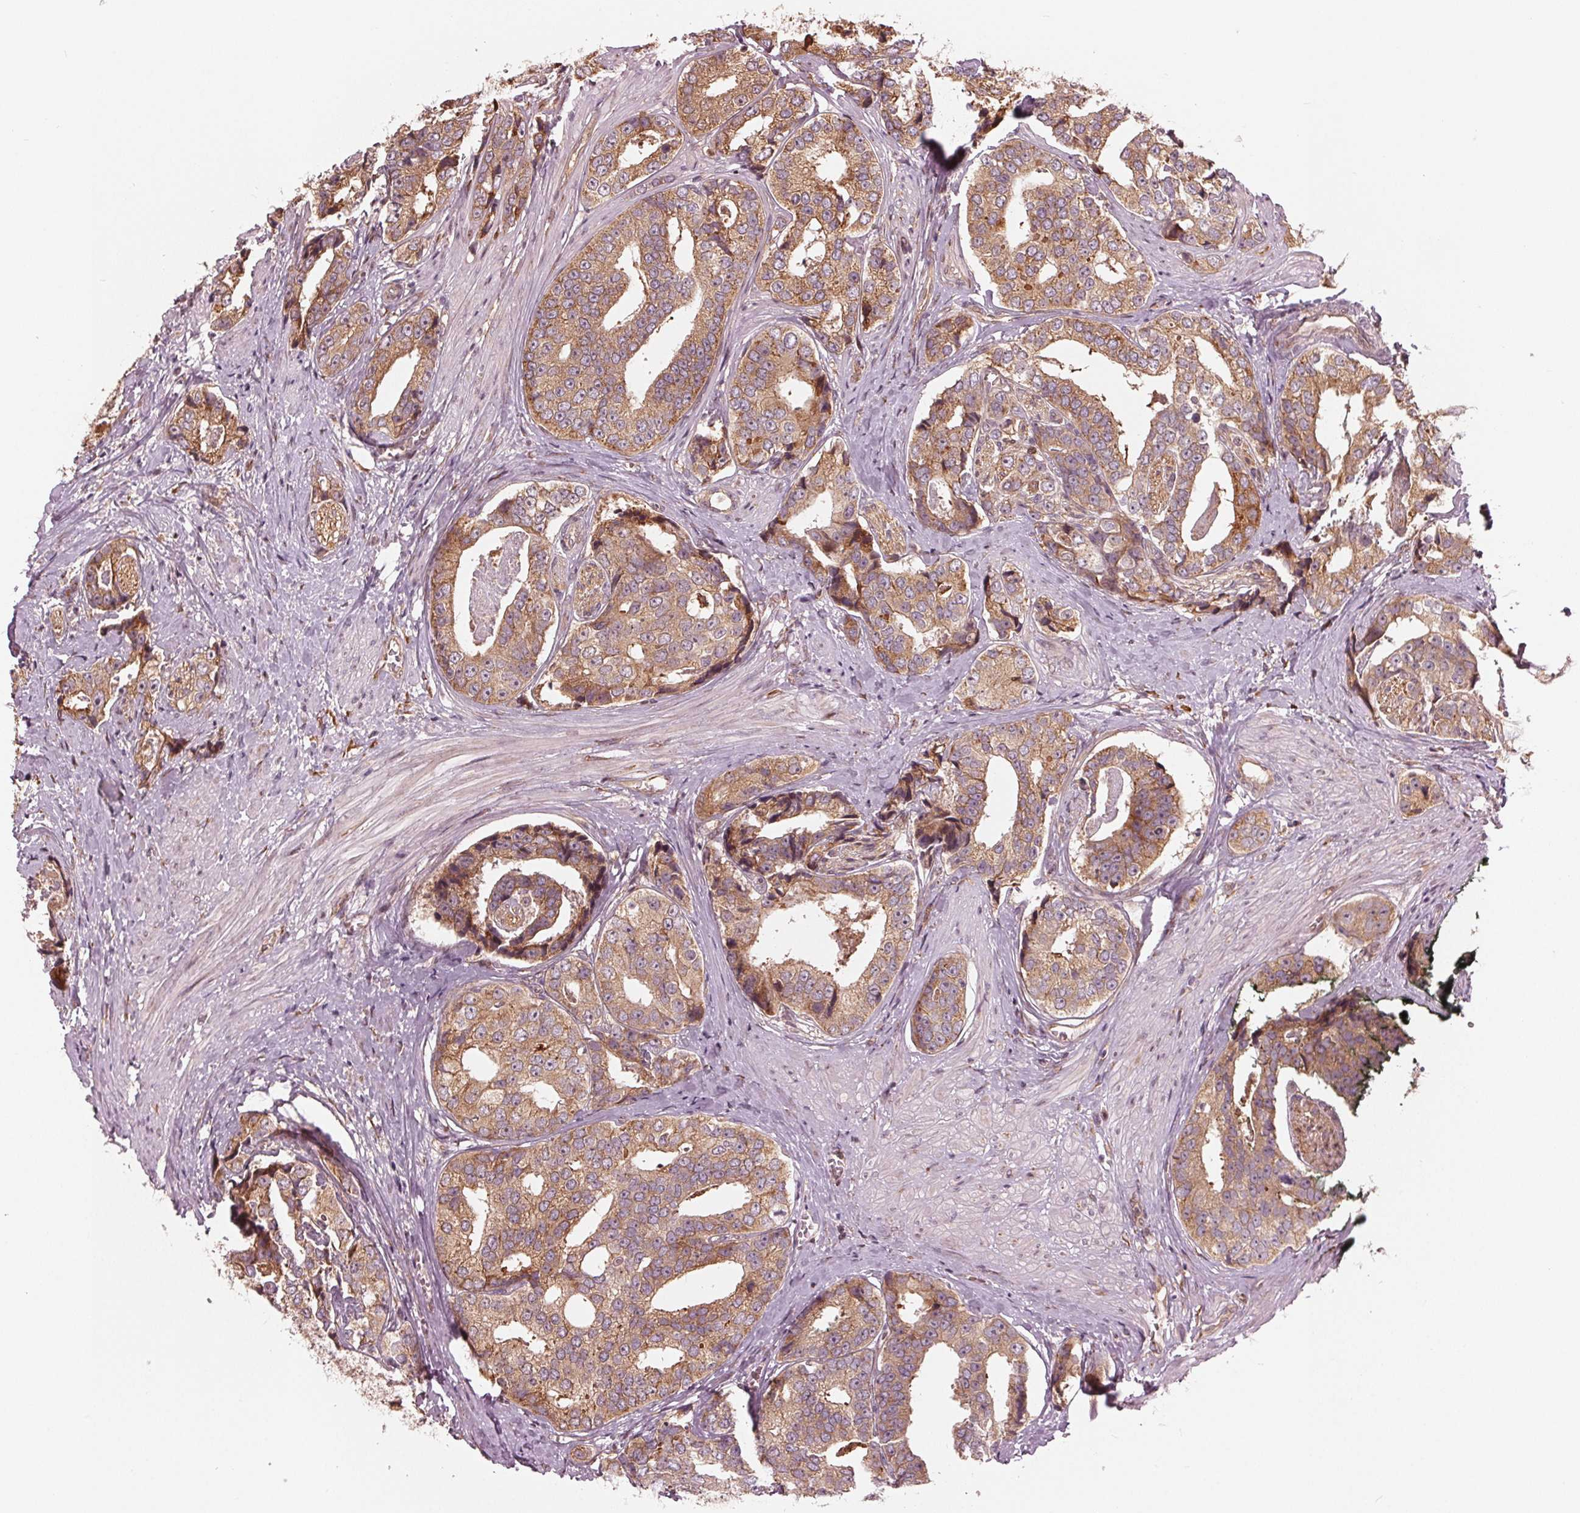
{"staining": {"intensity": "moderate", "quantity": ">75%", "location": "cytoplasmic/membranous"}, "tissue": "prostate cancer", "cell_type": "Tumor cells", "image_type": "cancer", "snomed": [{"axis": "morphology", "description": "Adenocarcinoma, High grade"}, {"axis": "topography", "description": "Prostate"}], "caption": "DAB immunohistochemical staining of human prostate cancer shows moderate cytoplasmic/membranous protein staining in approximately >75% of tumor cells. (Stains: DAB (3,3'-diaminobenzidine) in brown, nuclei in blue, Microscopy: brightfield microscopy at high magnification).", "gene": "CMIP", "patient": {"sex": "male", "age": 71}}